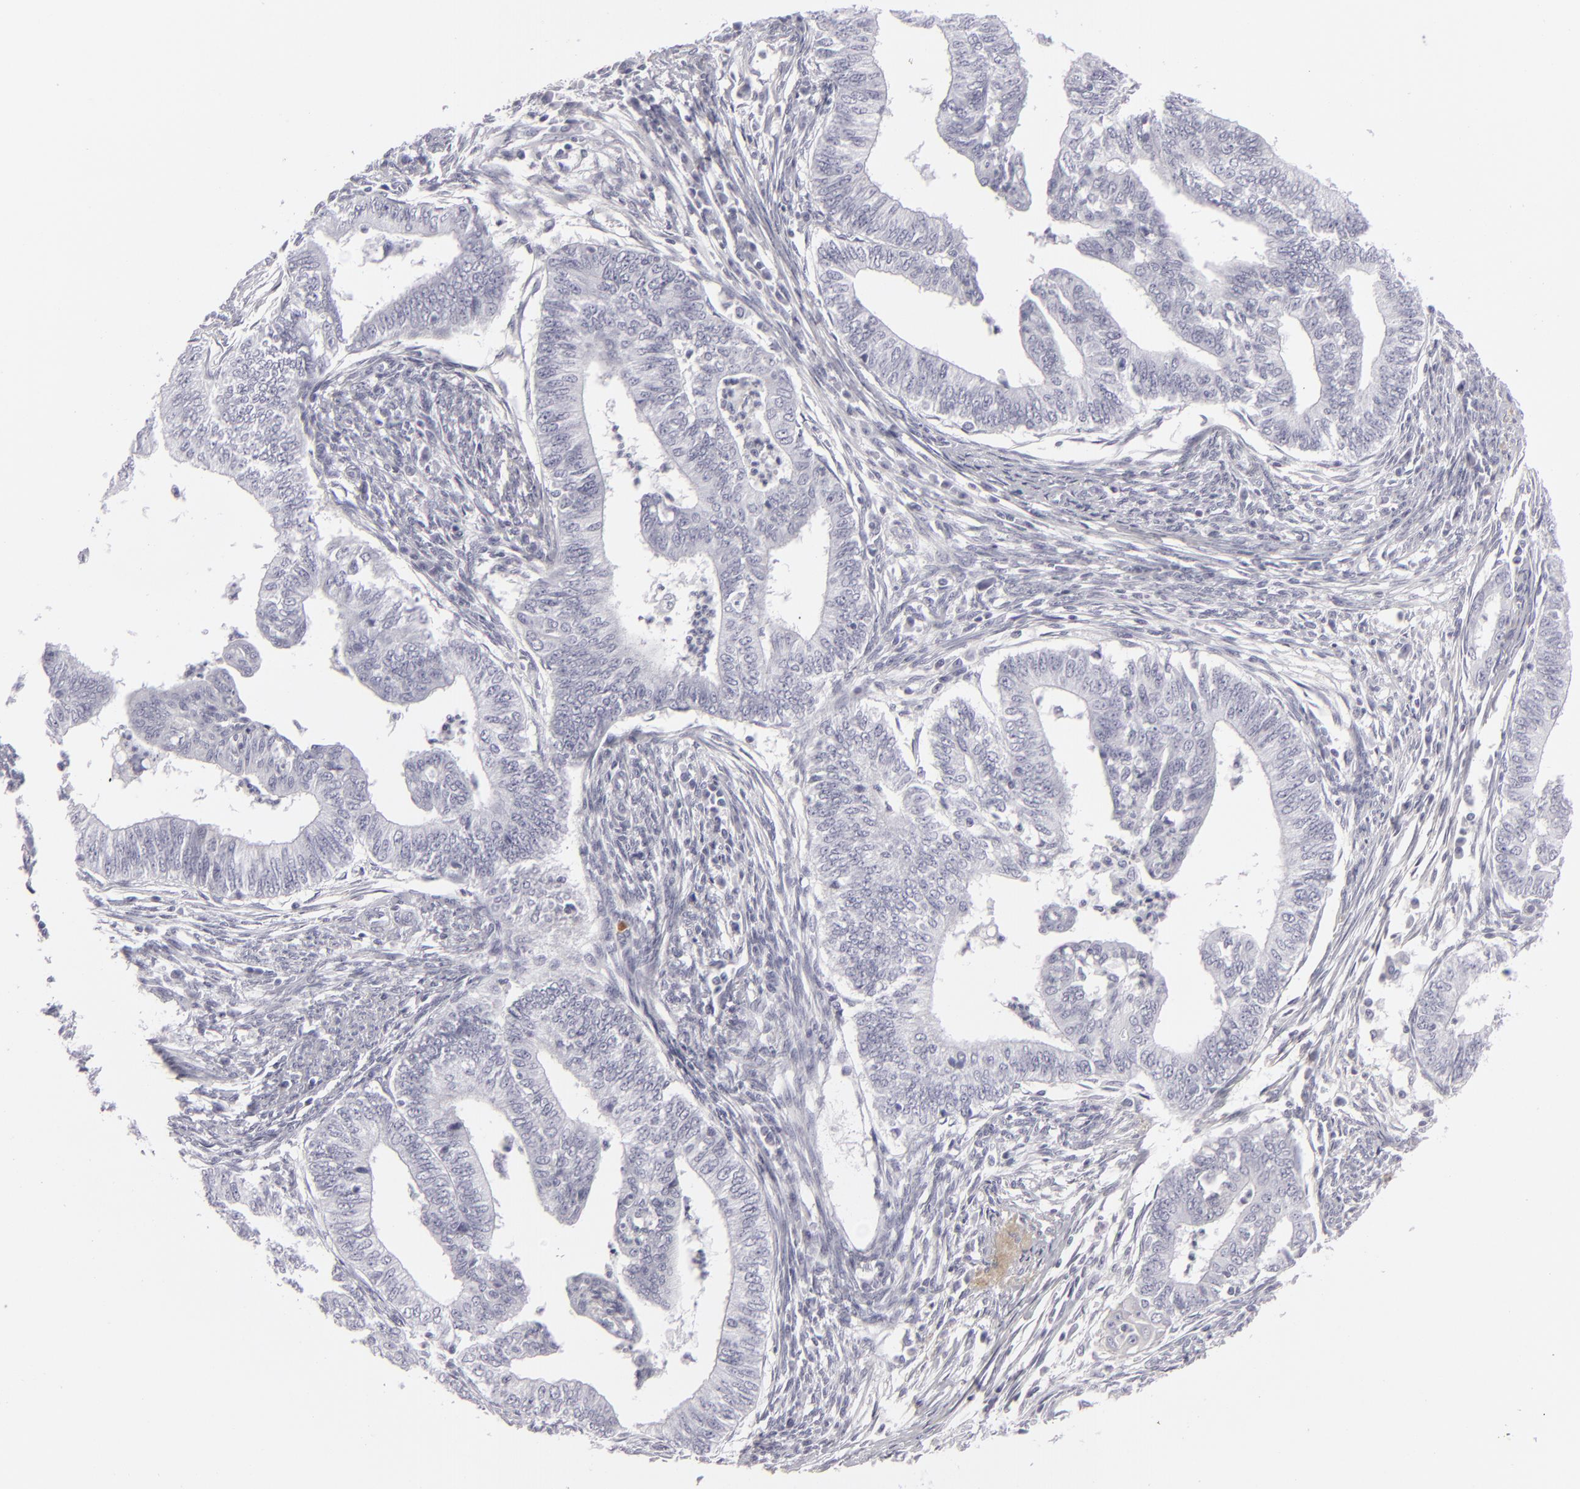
{"staining": {"intensity": "negative", "quantity": "none", "location": "none"}, "tissue": "endometrial cancer", "cell_type": "Tumor cells", "image_type": "cancer", "snomed": [{"axis": "morphology", "description": "Adenocarcinoma, NOS"}, {"axis": "topography", "description": "Endometrium"}], "caption": "Tumor cells show no significant positivity in endometrial adenocarcinoma.", "gene": "C9", "patient": {"sex": "female", "age": 66}}